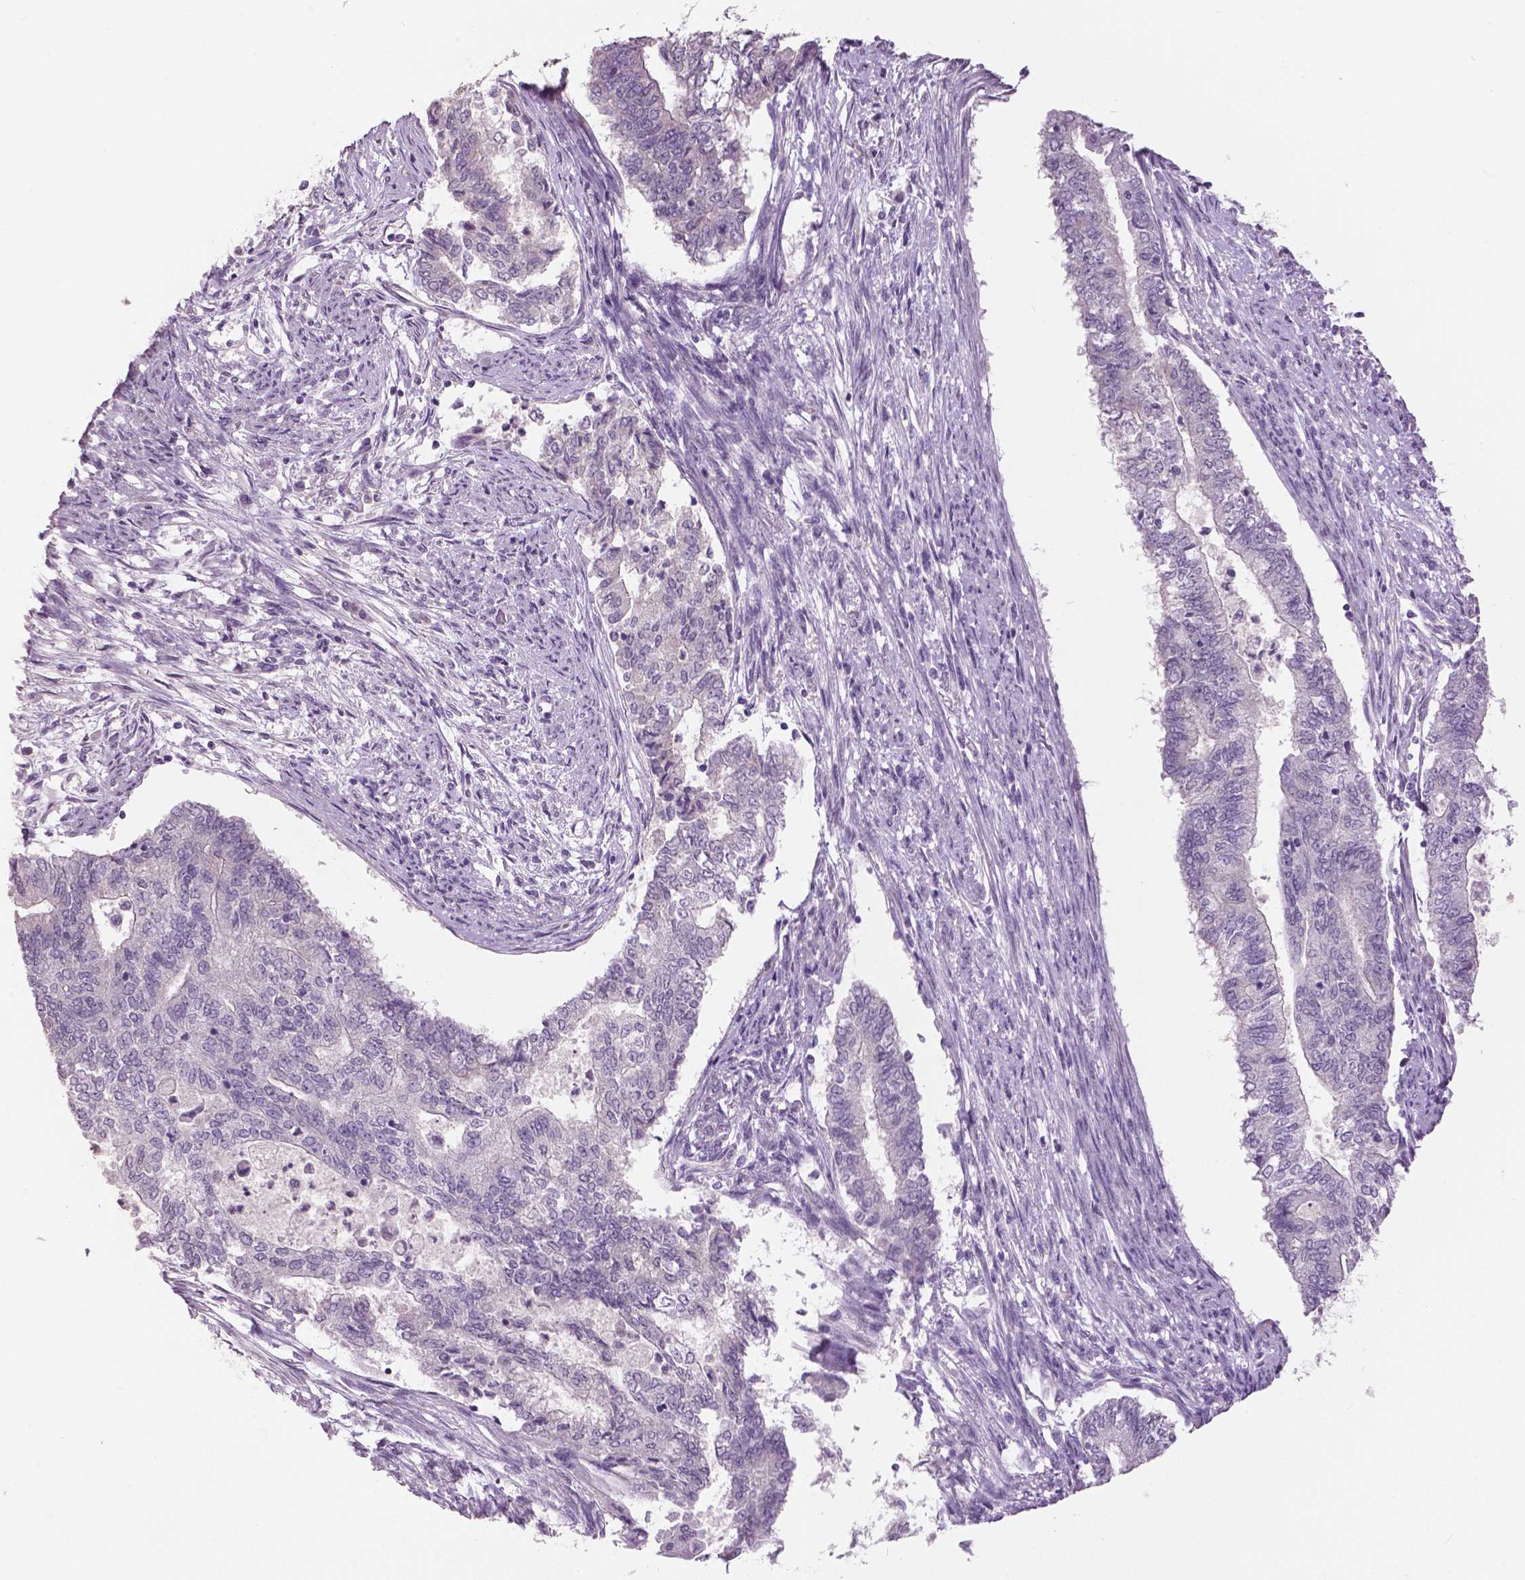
{"staining": {"intensity": "negative", "quantity": "none", "location": "none"}, "tissue": "endometrial cancer", "cell_type": "Tumor cells", "image_type": "cancer", "snomed": [{"axis": "morphology", "description": "Adenocarcinoma, NOS"}, {"axis": "topography", "description": "Endometrium"}], "caption": "DAB immunohistochemical staining of human endometrial adenocarcinoma exhibits no significant expression in tumor cells.", "gene": "GRIN2A", "patient": {"sex": "female", "age": 65}}